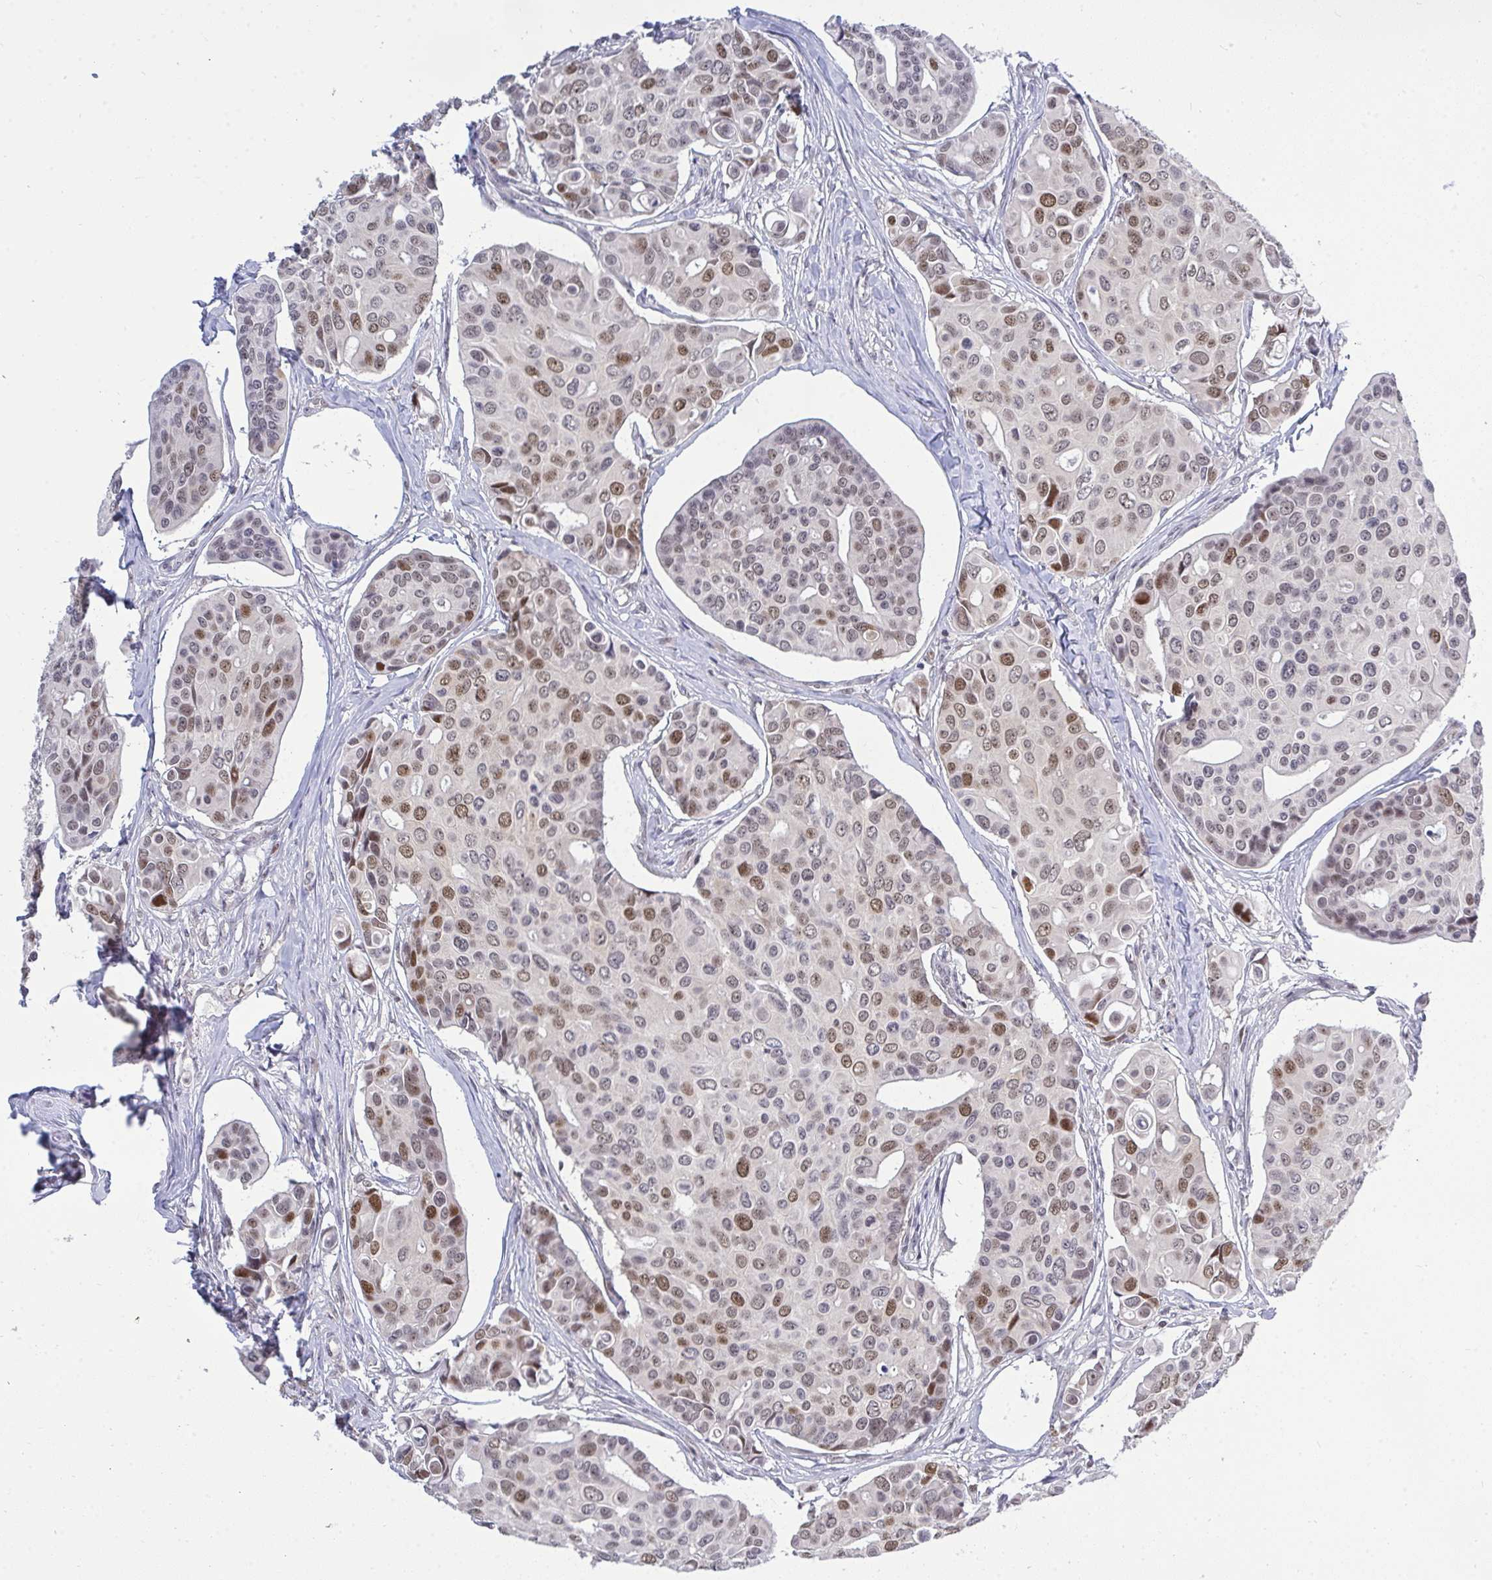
{"staining": {"intensity": "moderate", "quantity": "25%-75%", "location": "nuclear"}, "tissue": "breast cancer", "cell_type": "Tumor cells", "image_type": "cancer", "snomed": [{"axis": "morphology", "description": "Normal tissue, NOS"}, {"axis": "morphology", "description": "Duct carcinoma"}, {"axis": "topography", "description": "Skin"}, {"axis": "topography", "description": "Breast"}], "caption": "Breast cancer (invasive ductal carcinoma) was stained to show a protein in brown. There is medium levels of moderate nuclear staining in about 25%-75% of tumor cells.", "gene": "RFC4", "patient": {"sex": "female", "age": 54}}